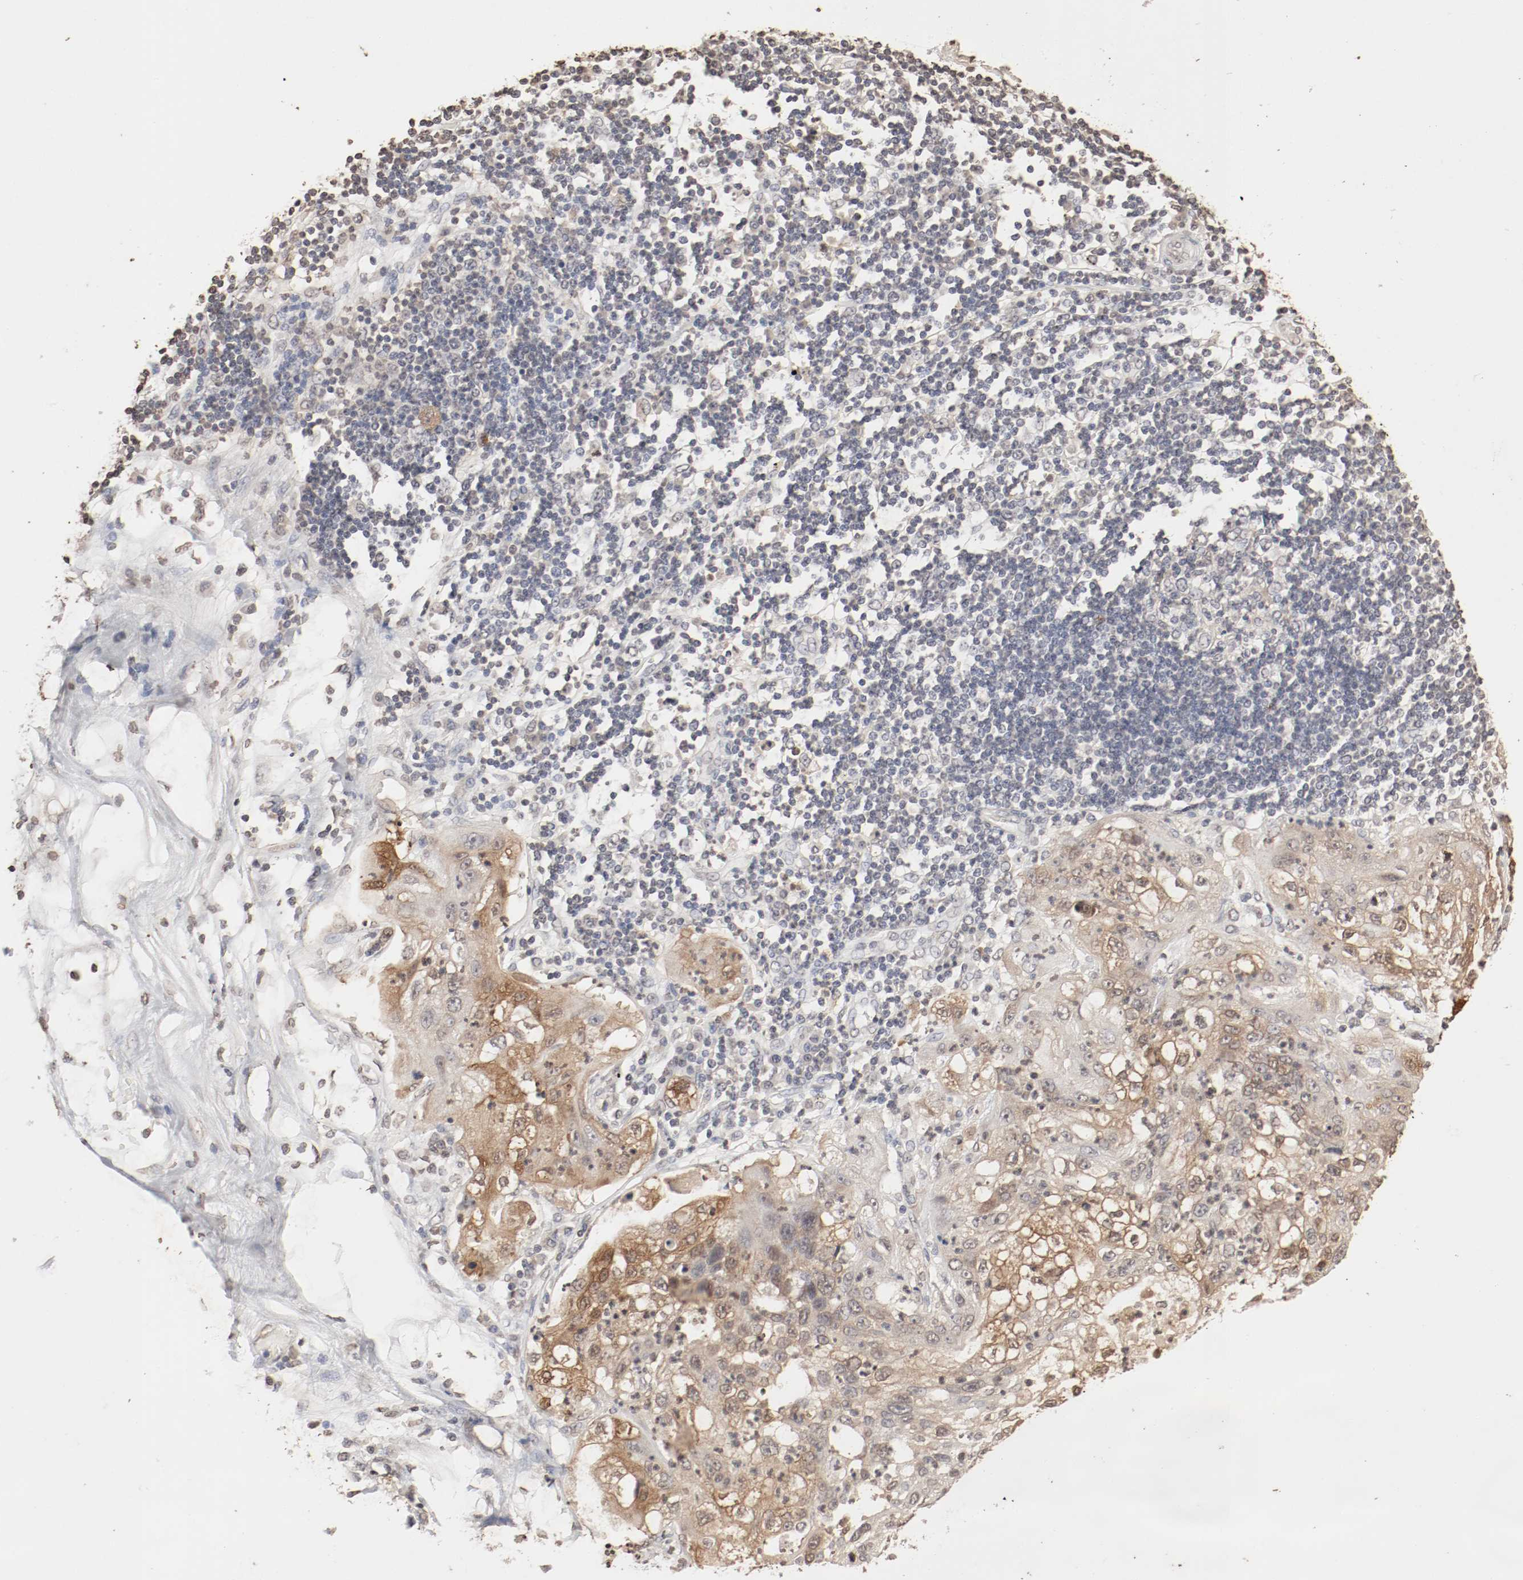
{"staining": {"intensity": "moderate", "quantity": ">75%", "location": "cytoplasmic/membranous,nuclear"}, "tissue": "lung cancer", "cell_type": "Tumor cells", "image_type": "cancer", "snomed": [{"axis": "morphology", "description": "Inflammation, NOS"}, {"axis": "morphology", "description": "Squamous cell carcinoma, NOS"}, {"axis": "topography", "description": "Lymph node"}, {"axis": "topography", "description": "Soft tissue"}, {"axis": "topography", "description": "Lung"}], "caption": "Human squamous cell carcinoma (lung) stained with a protein marker reveals moderate staining in tumor cells.", "gene": "WASL", "patient": {"sex": "male", "age": 66}}